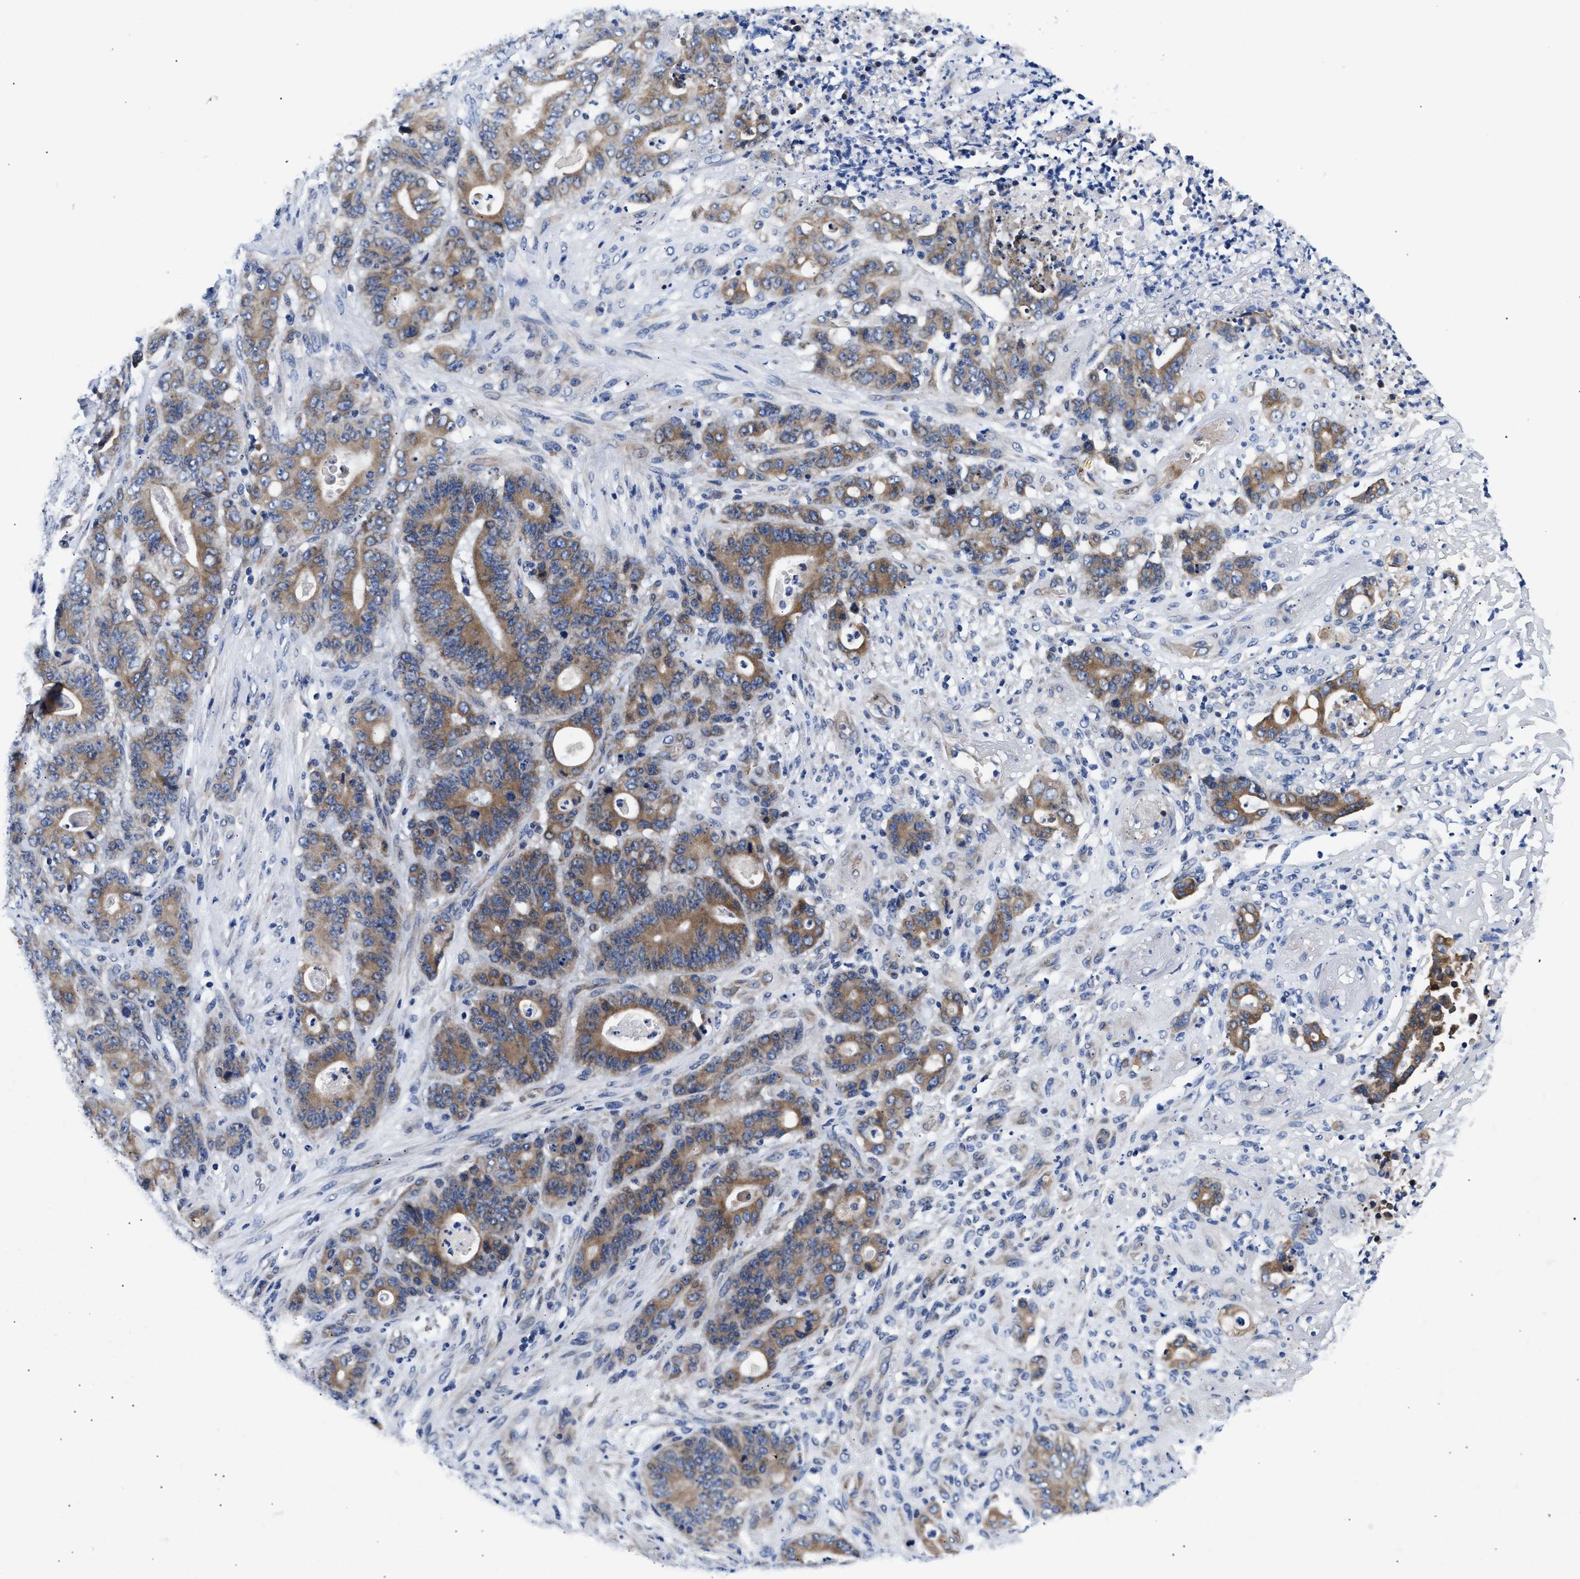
{"staining": {"intensity": "moderate", "quantity": ">75%", "location": "cytoplasmic/membranous"}, "tissue": "stomach cancer", "cell_type": "Tumor cells", "image_type": "cancer", "snomed": [{"axis": "morphology", "description": "Adenocarcinoma, NOS"}, {"axis": "topography", "description": "Stomach"}], "caption": "About >75% of tumor cells in human stomach adenocarcinoma display moderate cytoplasmic/membranous protein positivity as visualized by brown immunohistochemical staining.", "gene": "RINT1", "patient": {"sex": "female", "age": 73}}